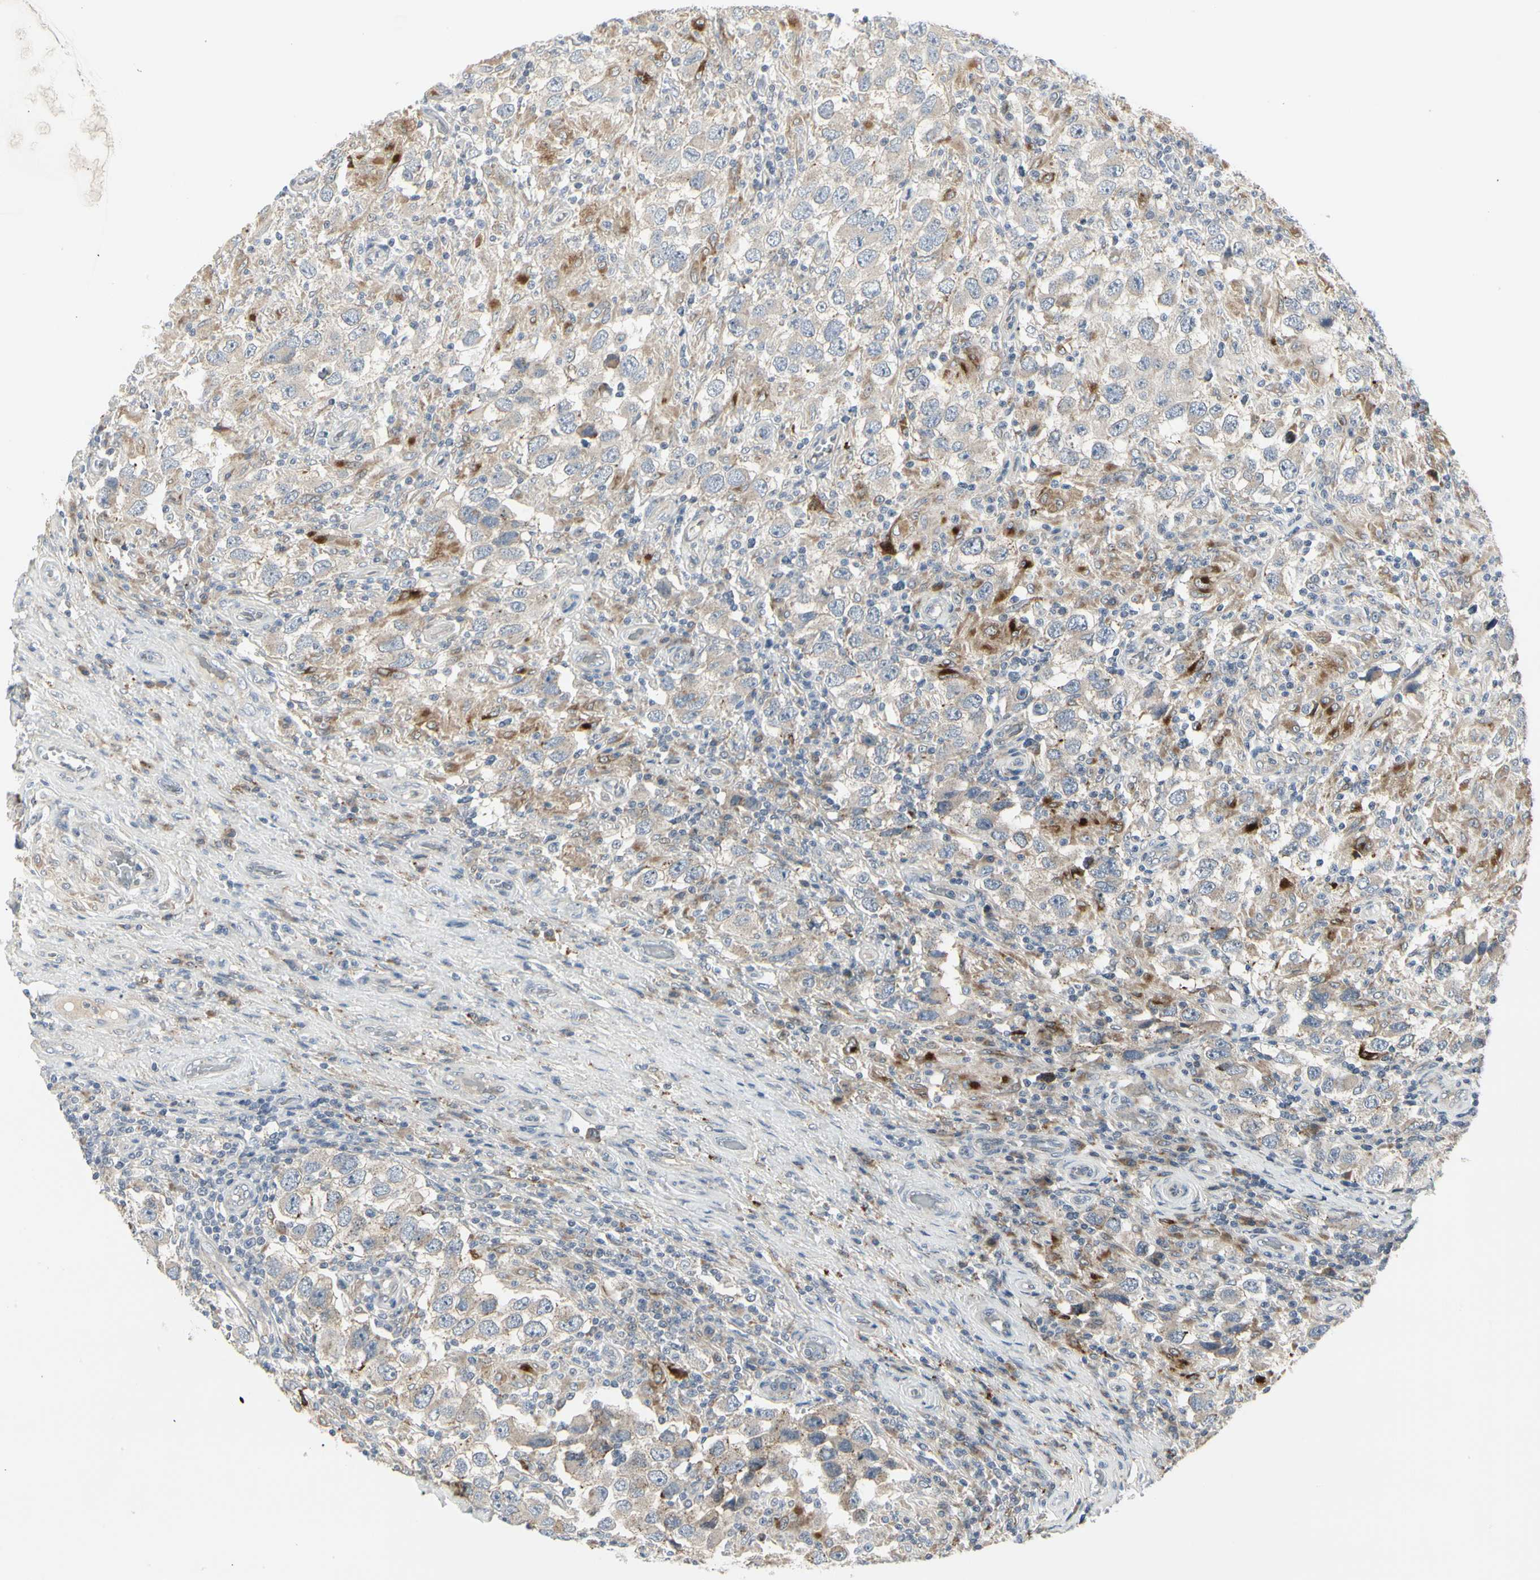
{"staining": {"intensity": "moderate", "quantity": "<25%", "location": "cytoplasmic/membranous"}, "tissue": "testis cancer", "cell_type": "Tumor cells", "image_type": "cancer", "snomed": [{"axis": "morphology", "description": "Carcinoma, Embryonal, NOS"}, {"axis": "topography", "description": "Testis"}], "caption": "Immunohistochemical staining of embryonal carcinoma (testis) reveals moderate cytoplasmic/membranous protein expression in approximately <25% of tumor cells.", "gene": "GRN", "patient": {"sex": "male", "age": 21}}